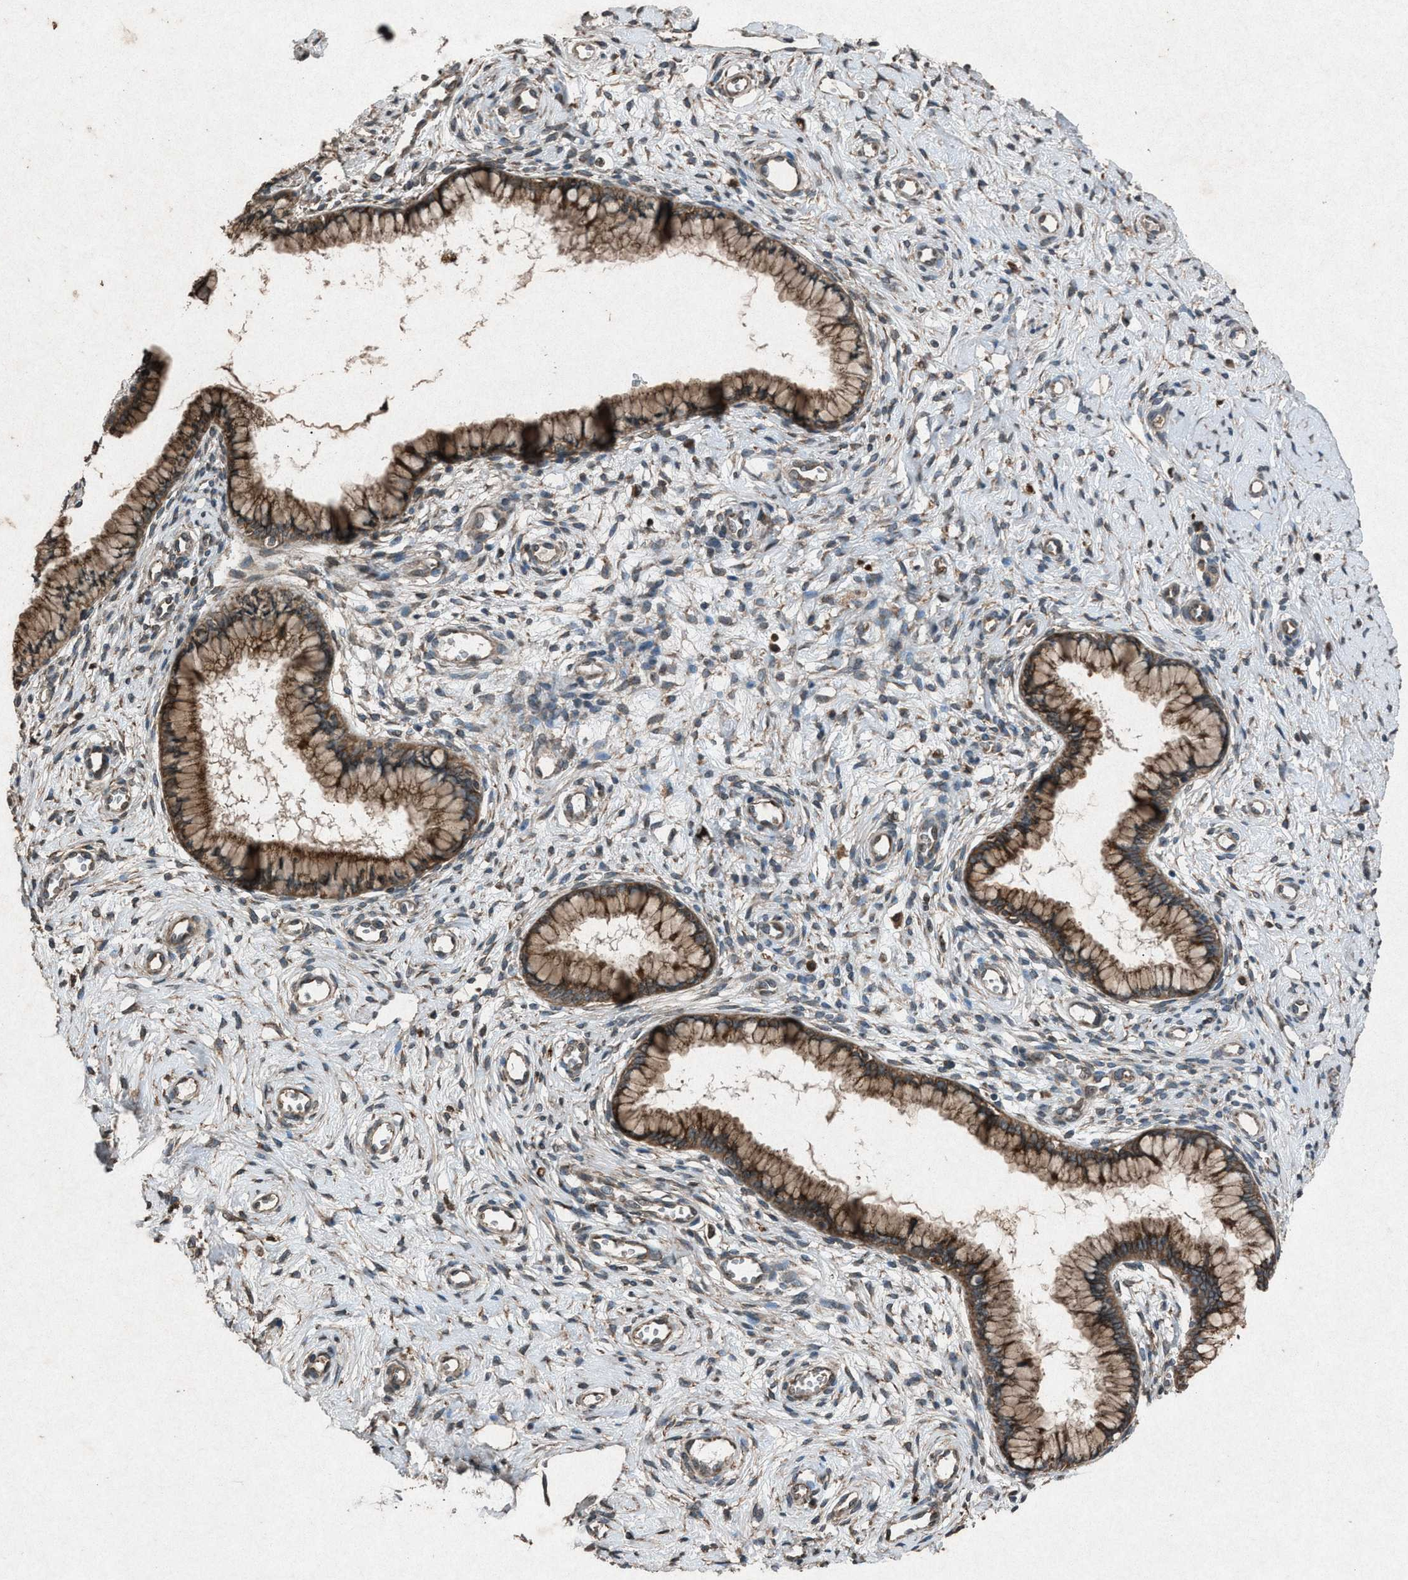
{"staining": {"intensity": "moderate", "quantity": ">75%", "location": "cytoplasmic/membranous"}, "tissue": "cervix", "cell_type": "Glandular cells", "image_type": "normal", "snomed": [{"axis": "morphology", "description": "Normal tissue, NOS"}, {"axis": "topography", "description": "Cervix"}], "caption": "Protein expression by IHC reveals moderate cytoplasmic/membranous expression in about >75% of glandular cells in normal cervix.", "gene": "CALR", "patient": {"sex": "female", "age": 65}}